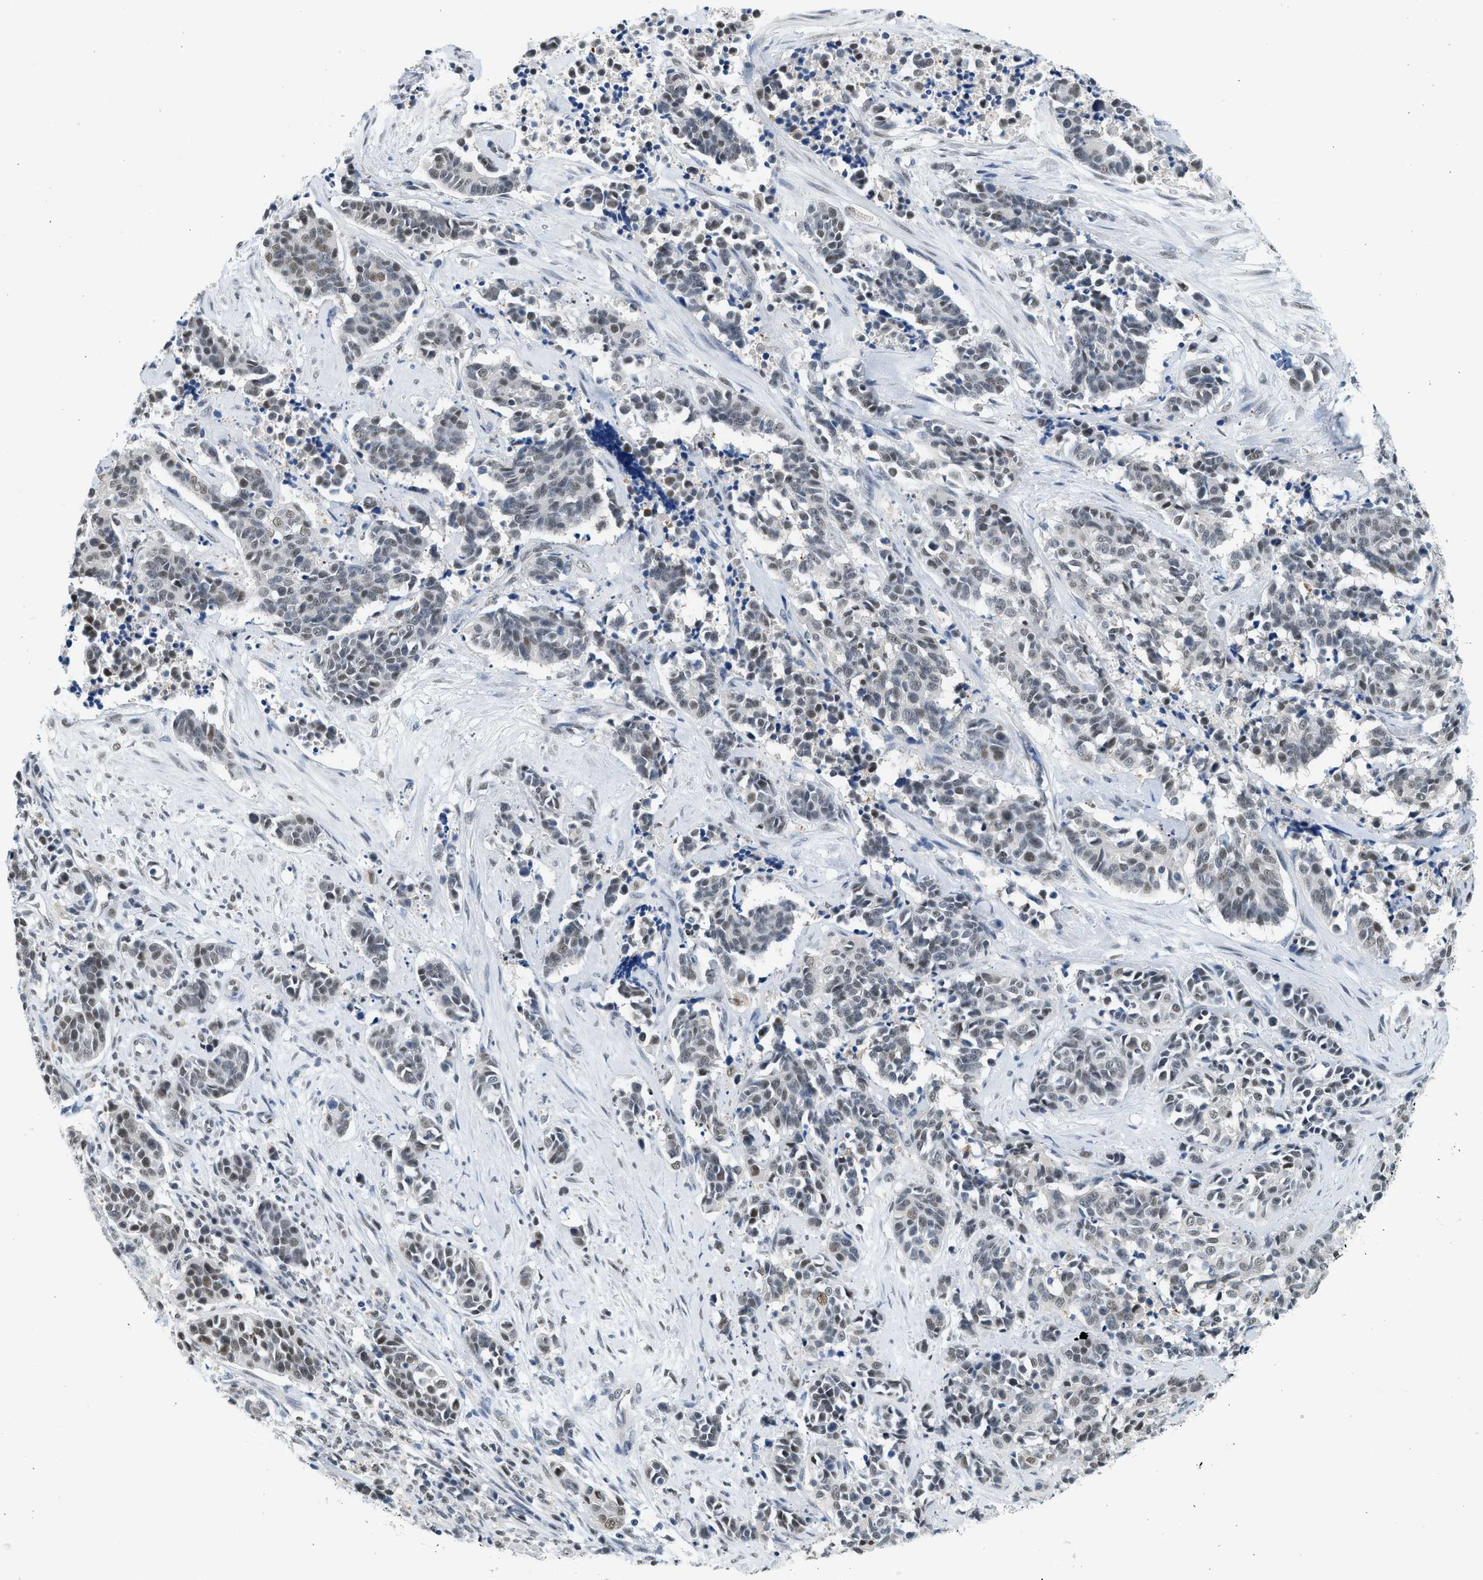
{"staining": {"intensity": "weak", "quantity": "<25%", "location": "nuclear"}, "tissue": "cervical cancer", "cell_type": "Tumor cells", "image_type": "cancer", "snomed": [{"axis": "morphology", "description": "Squamous cell carcinoma, NOS"}, {"axis": "topography", "description": "Cervix"}], "caption": "This is a image of immunohistochemistry (IHC) staining of squamous cell carcinoma (cervical), which shows no expression in tumor cells. The staining is performed using DAB brown chromogen with nuclei counter-stained in using hematoxylin.", "gene": "HIPK1", "patient": {"sex": "female", "age": 35}}